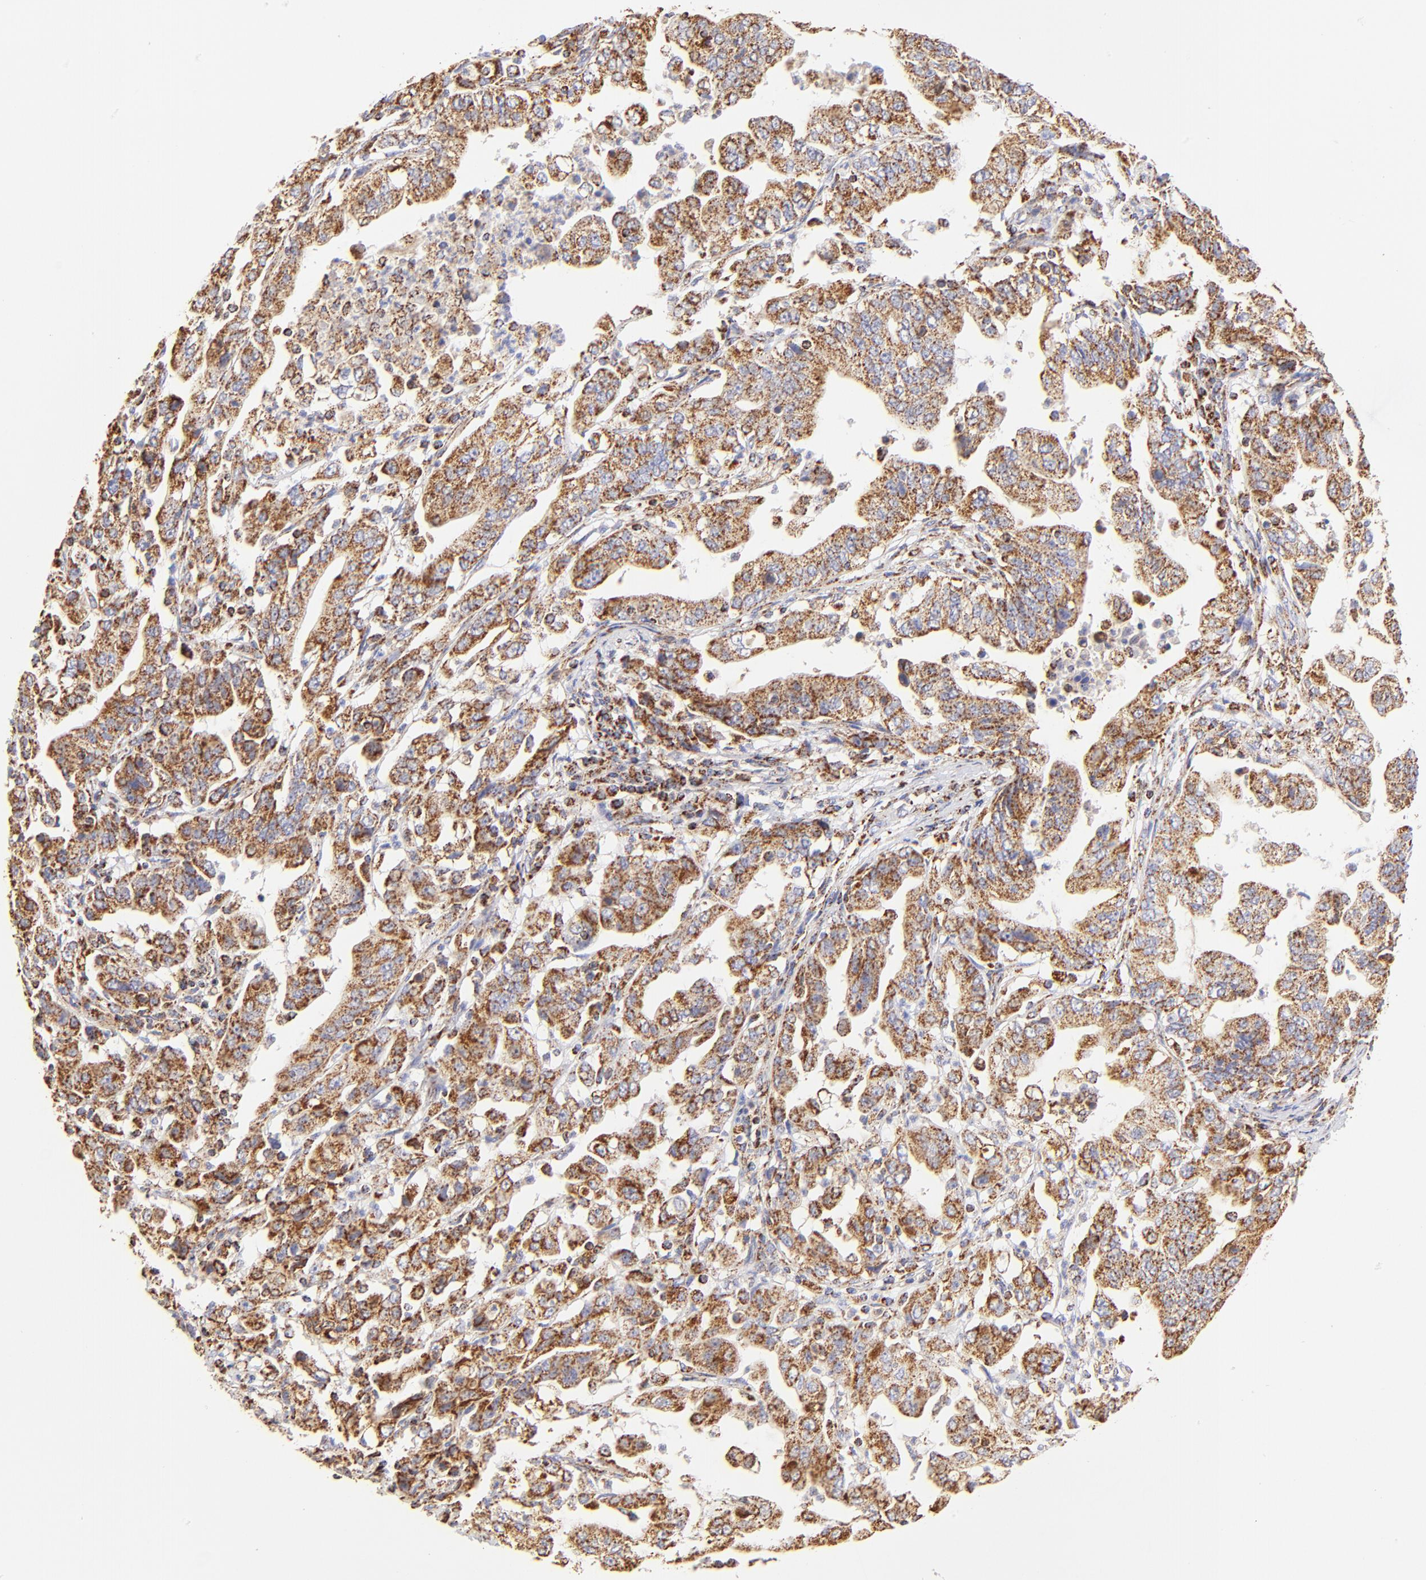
{"staining": {"intensity": "strong", "quantity": ">75%", "location": "cytoplasmic/membranous"}, "tissue": "stomach cancer", "cell_type": "Tumor cells", "image_type": "cancer", "snomed": [{"axis": "morphology", "description": "Adenocarcinoma, NOS"}, {"axis": "topography", "description": "Stomach, upper"}], "caption": "Immunohistochemical staining of human stomach cancer (adenocarcinoma) demonstrates high levels of strong cytoplasmic/membranous protein staining in approximately >75% of tumor cells. The staining is performed using DAB (3,3'-diaminobenzidine) brown chromogen to label protein expression. The nuclei are counter-stained blue using hematoxylin.", "gene": "ECH1", "patient": {"sex": "female", "age": 50}}